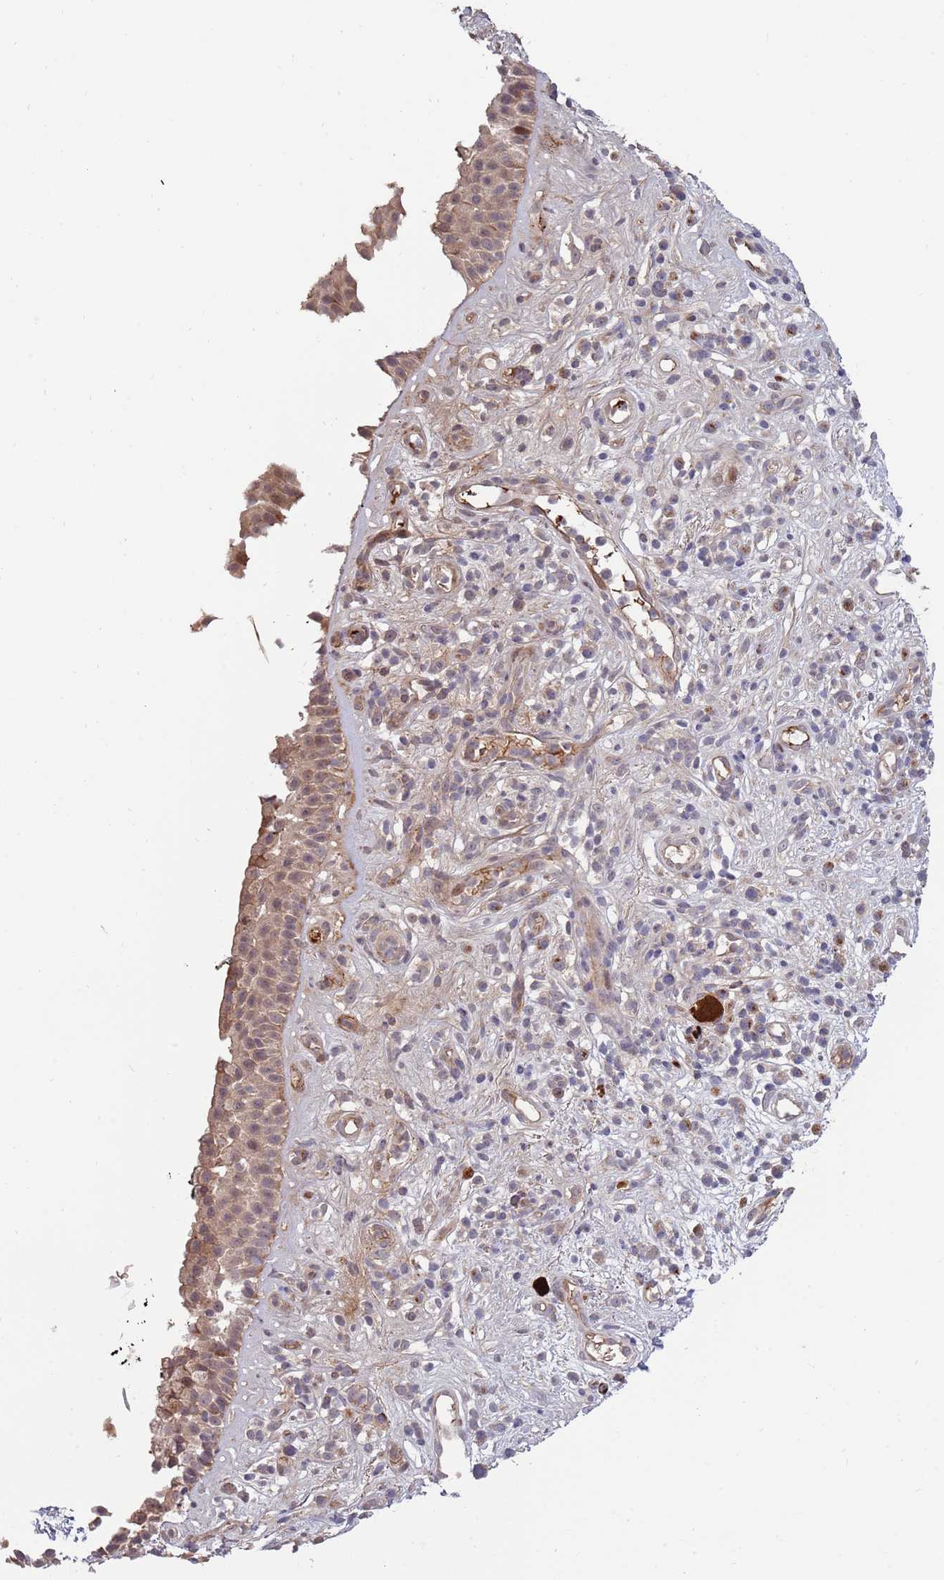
{"staining": {"intensity": "strong", "quantity": ">75%", "location": "cytoplasmic/membranous"}, "tissue": "nasopharynx", "cell_type": "Respiratory epithelial cells", "image_type": "normal", "snomed": [{"axis": "morphology", "description": "Normal tissue, NOS"}, {"axis": "morphology", "description": "Squamous cell carcinoma, NOS"}, {"axis": "topography", "description": "Nasopharynx"}, {"axis": "topography", "description": "Head-Neck"}], "caption": "The micrograph demonstrates a brown stain indicating the presence of a protein in the cytoplasmic/membranous of respiratory epithelial cells in nasopharynx. The protein is shown in brown color, while the nuclei are stained blue.", "gene": "NT5DC4", "patient": {"sex": "male", "age": 85}}